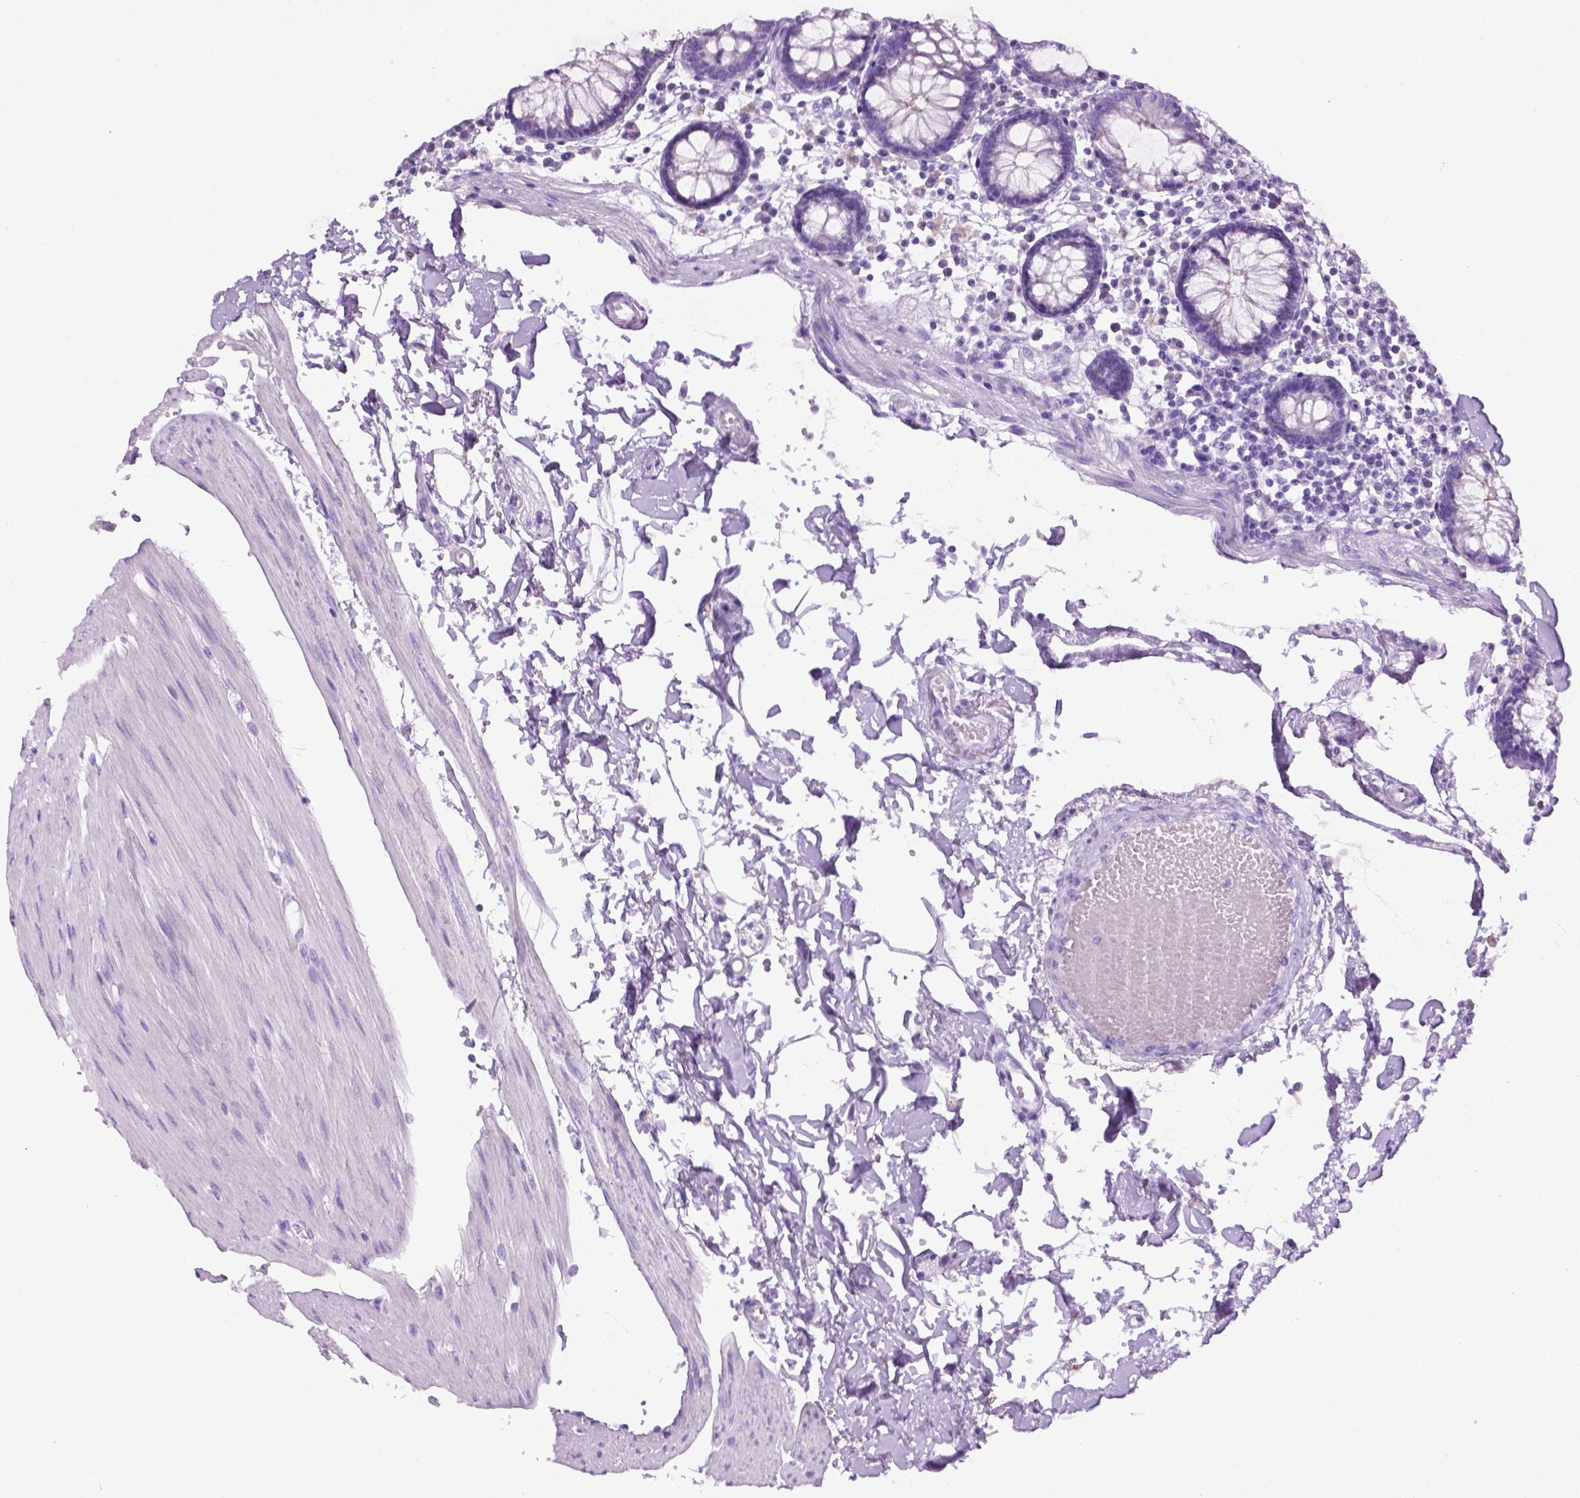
{"staining": {"intensity": "negative", "quantity": "none", "location": "none"}, "tissue": "colon", "cell_type": "Endothelial cells", "image_type": "normal", "snomed": [{"axis": "morphology", "description": "Normal tissue, NOS"}, {"axis": "morphology", "description": "Adenocarcinoma, NOS"}, {"axis": "topography", "description": "Colon"}], "caption": "Colon was stained to show a protein in brown. There is no significant staining in endothelial cells. Nuclei are stained in blue.", "gene": "LELP1", "patient": {"sex": "male", "age": 83}}